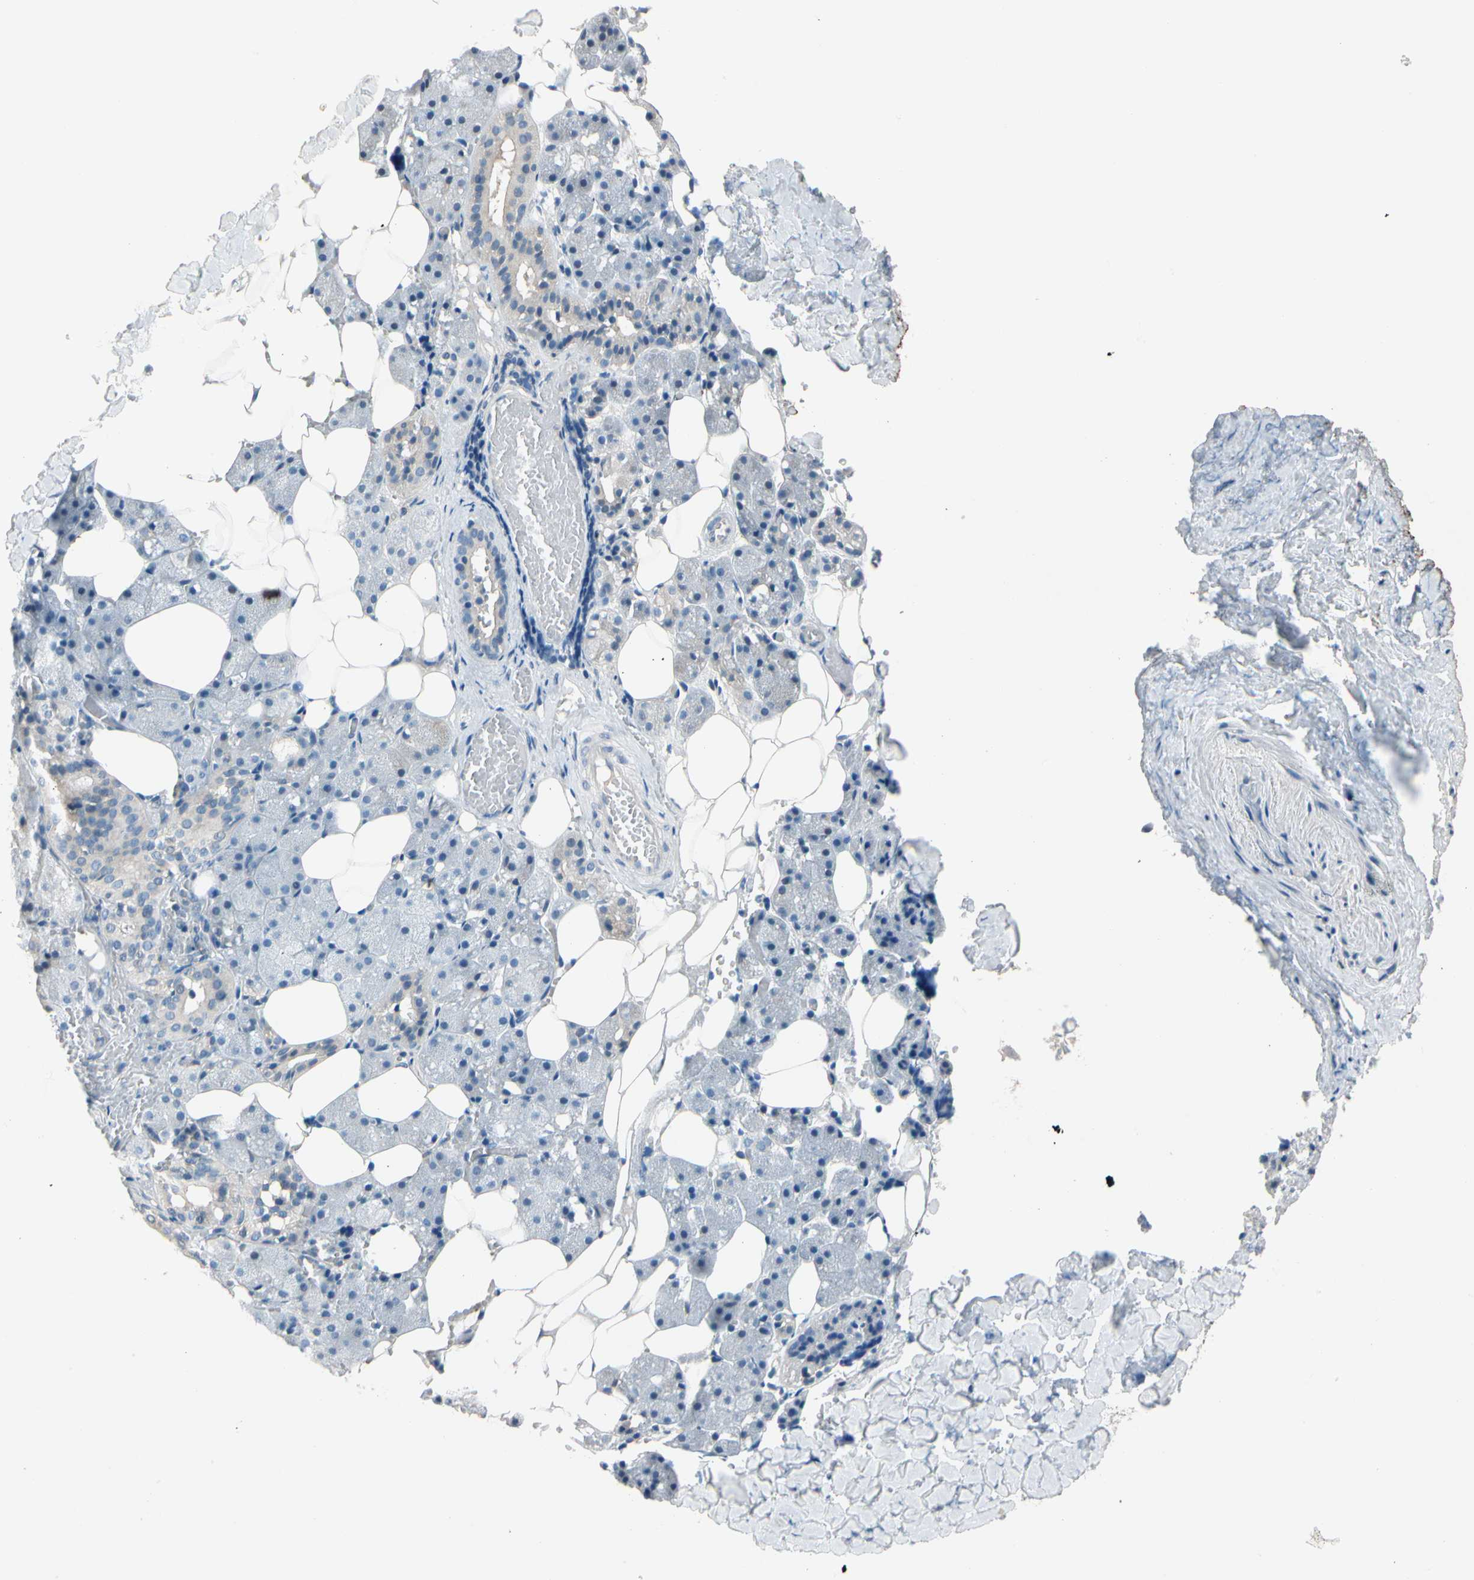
{"staining": {"intensity": "weak", "quantity": "<25%", "location": "cytoplasmic/membranous"}, "tissue": "salivary gland", "cell_type": "Glandular cells", "image_type": "normal", "snomed": [{"axis": "morphology", "description": "Normal tissue, NOS"}, {"axis": "topography", "description": "Salivary gland"}], "caption": "Glandular cells are negative for protein expression in normal human salivary gland. Brightfield microscopy of immunohistochemistry stained with DAB (brown) and hematoxylin (blue), captured at high magnification.", "gene": "STK40", "patient": {"sex": "female", "age": 55}}